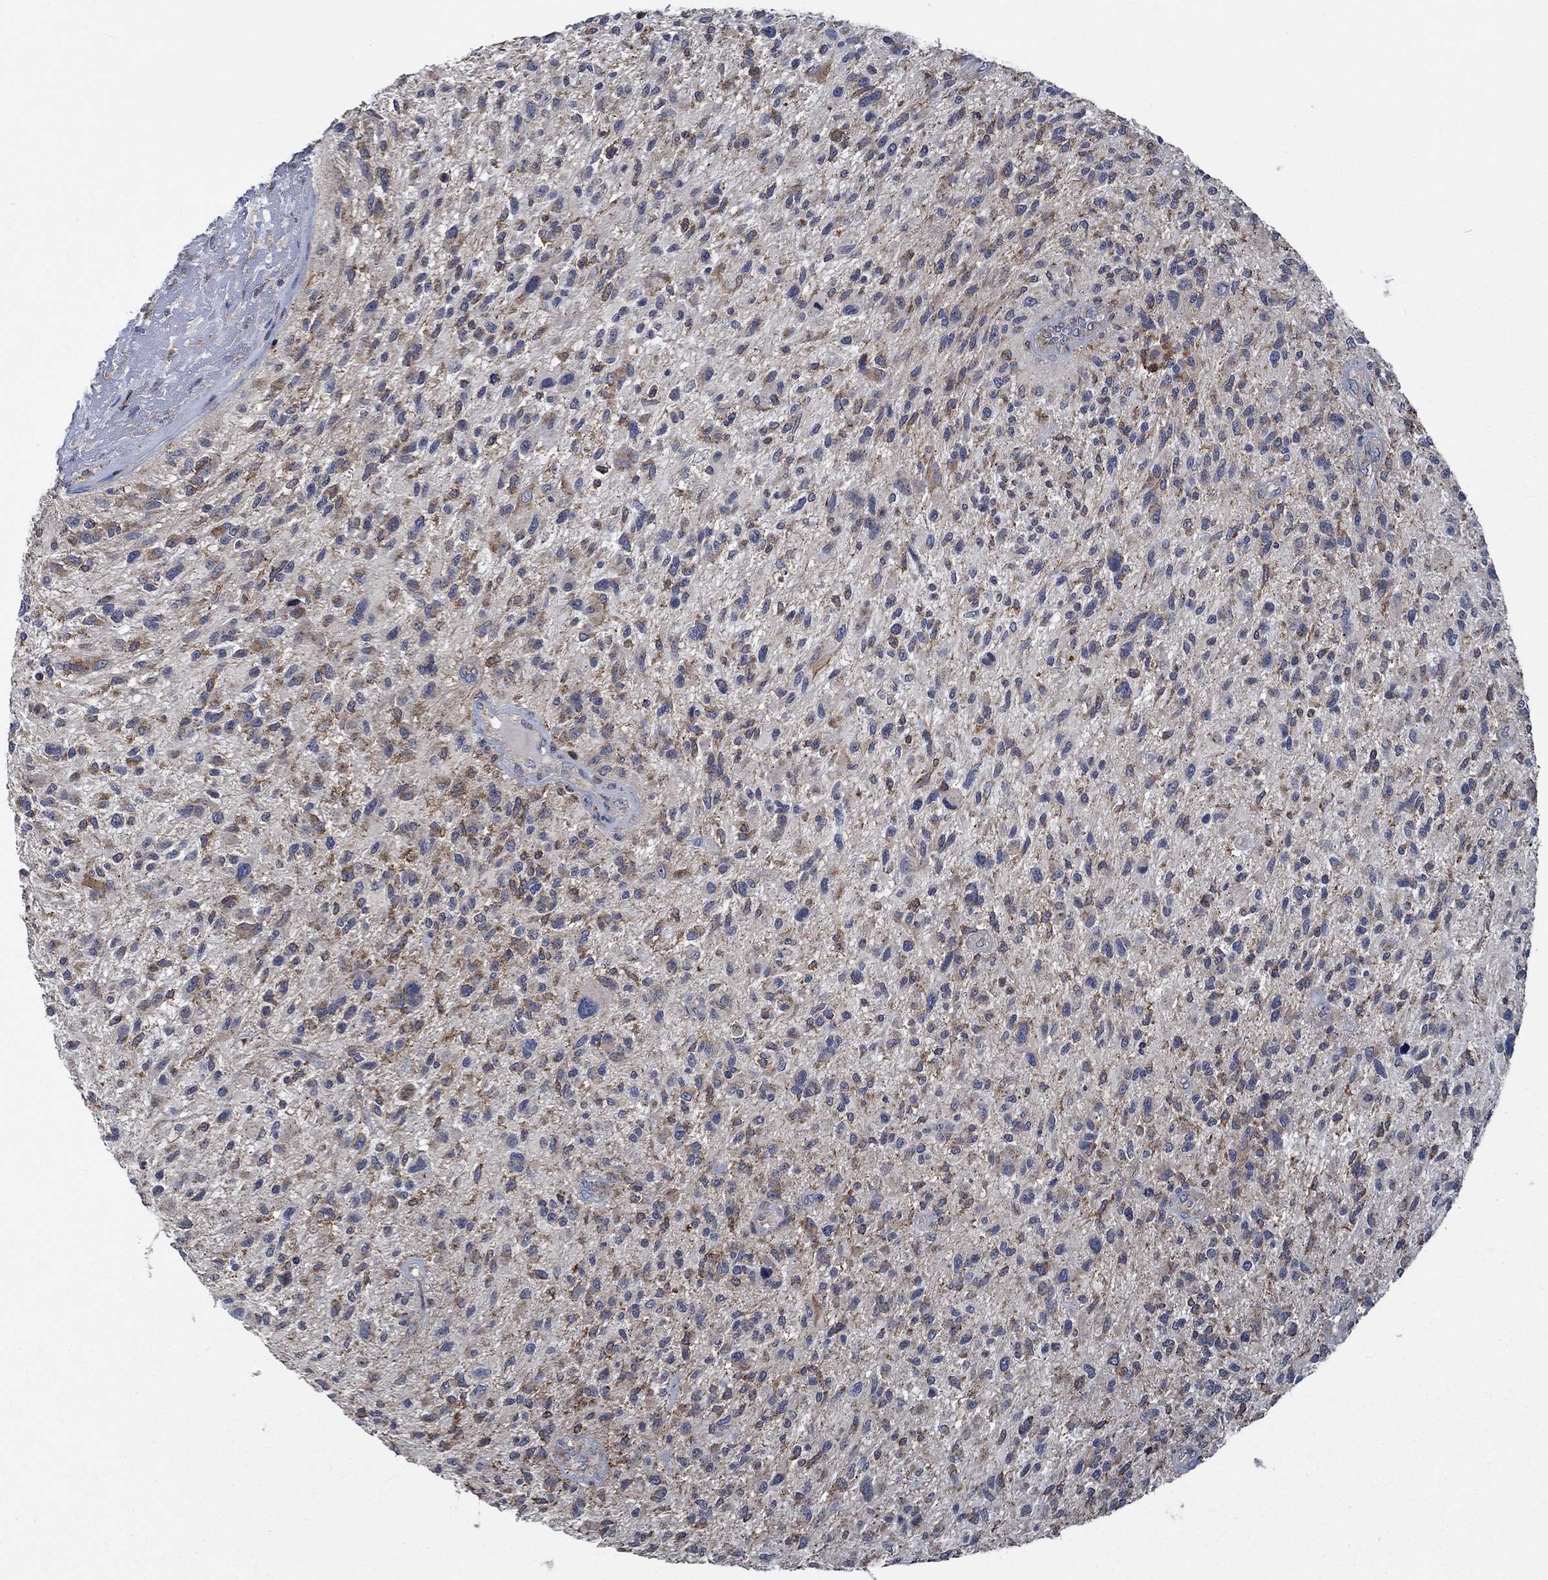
{"staining": {"intensity": "moderate", "quantity": "25%-75%", "location": "cytoplasmic/membranous"}, "tissue": "glioma", "cell_type": "Tumor cells", "image_type": "cancer", "snomed": [{"axis": "morphology", "description": "Glioma, malignant, High grade"}, {"axis": "topography", "description": "Brain"}], "caption": "Human glioma stained with a protein marker reveals moderate staining in tumor cells.", "gene": "STXBP6", "patient": {"sex": "male", "age": 47}}